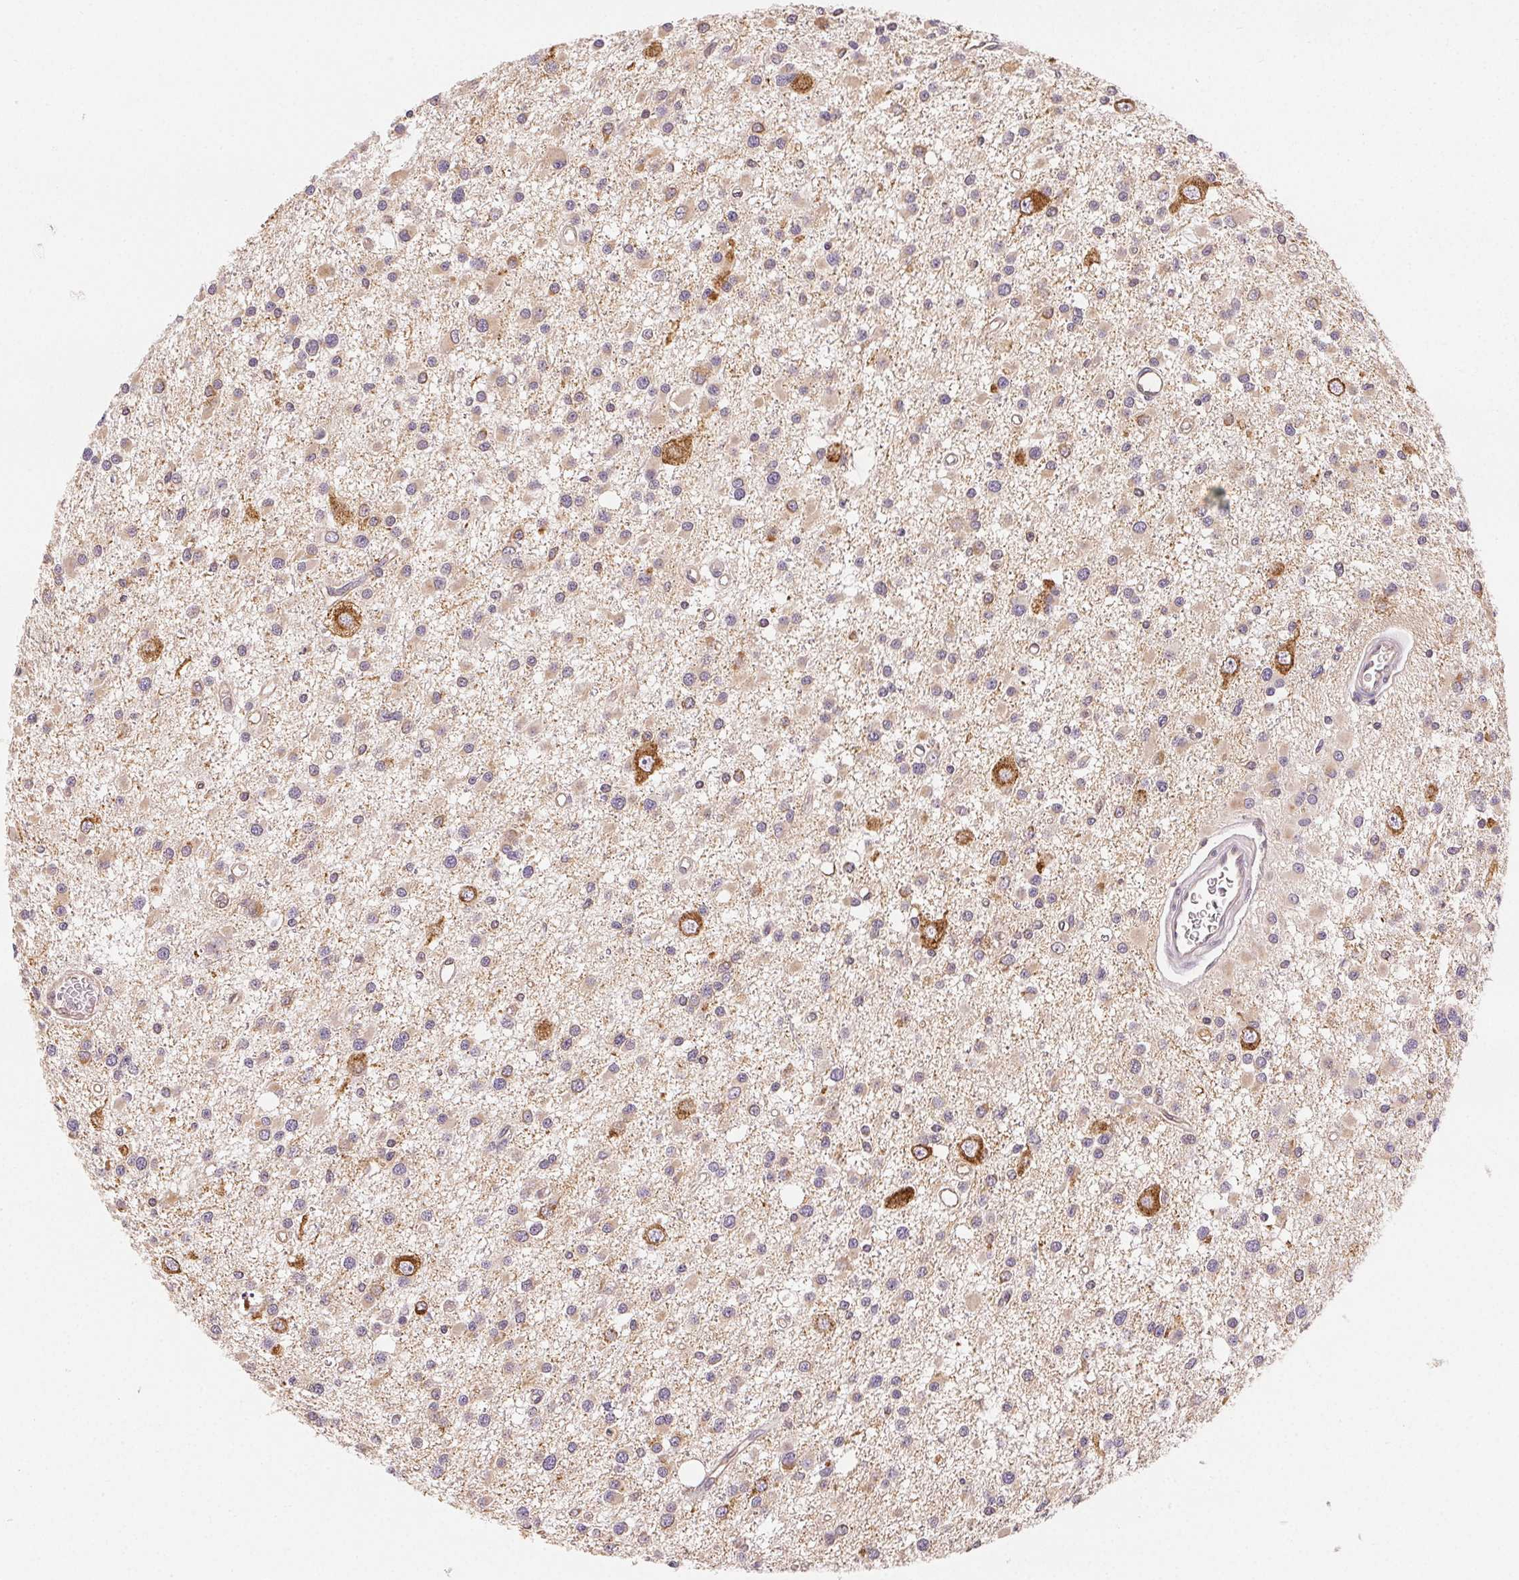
{"staining": {"intensity": "weak", "quantity": "<25%", "location": "cytoplasmic/membranous"}, "tissue": "glioma", "cell_type": "Tumor cells", "image_type": "cancer", "snomed": [{"axis": "morphology", "description": "Glioma, malignant, High grade"}, {"axis": "topography", "description": "Brain"}], "caption": "Tumor cells show no significant protein positivity in malignant high-grade glioma. (Stains: DAB (3,3'-diaminobenzidine) IHC with hematoxylin counter stain, Microscopy: brightfield microscopy at high magnification).", "gene": "SEZ6L2", "patient": {"sex": "male", "age": 54}}